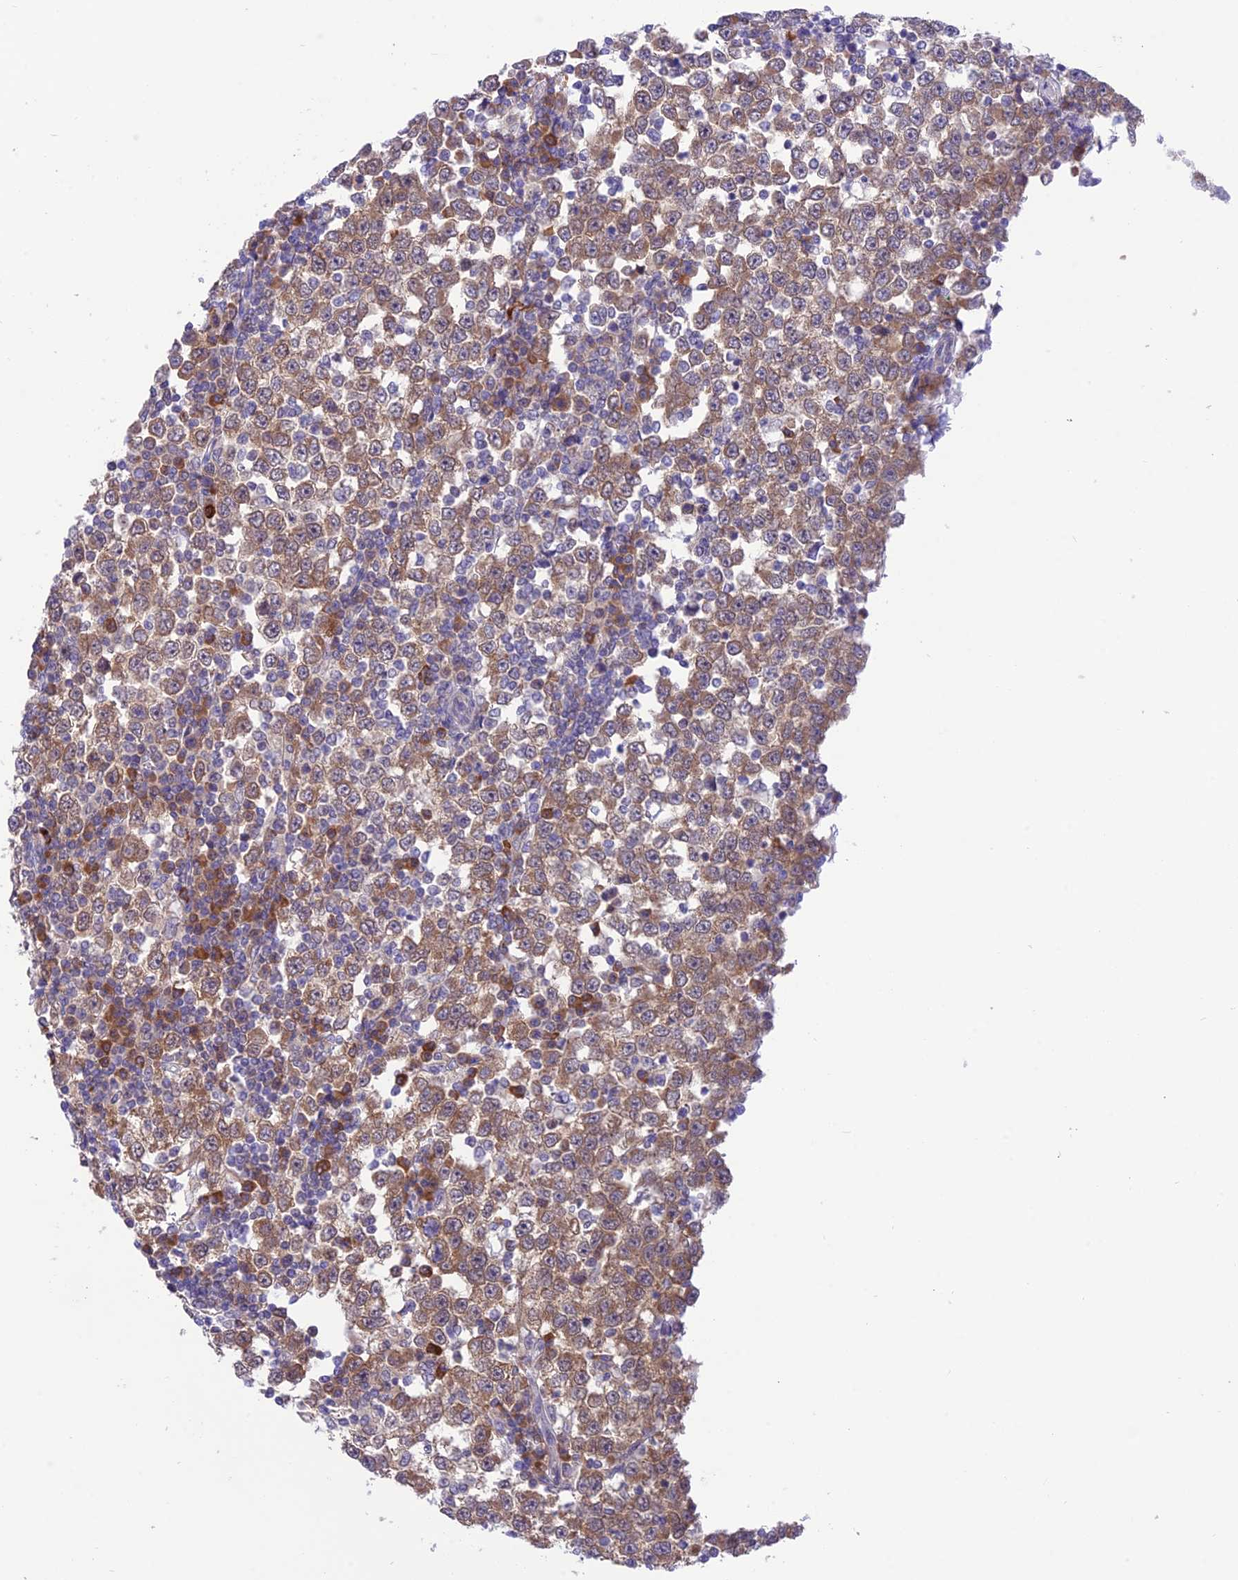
{"staining": {"intensity": "moderate", "quantity": ">75%", "location": "cytoplasmic/membranous"}, "tissue": "testis cancer", "cell_type": "Tumor cells", "image_type": "cancer", "snomed": [{"axis": "morphology", "description": "Seminoma, NOS"}, {"axis": "topography", "description": "Testis"}], "caption": "Immunohistochemical staining of human testis seminoma demonstrates moderate cytoplasmic/membranous protein staining in approximately >75% of tumor cells.", "gene": "RNF126", "patient": {"sex": "male", "age": 65}}